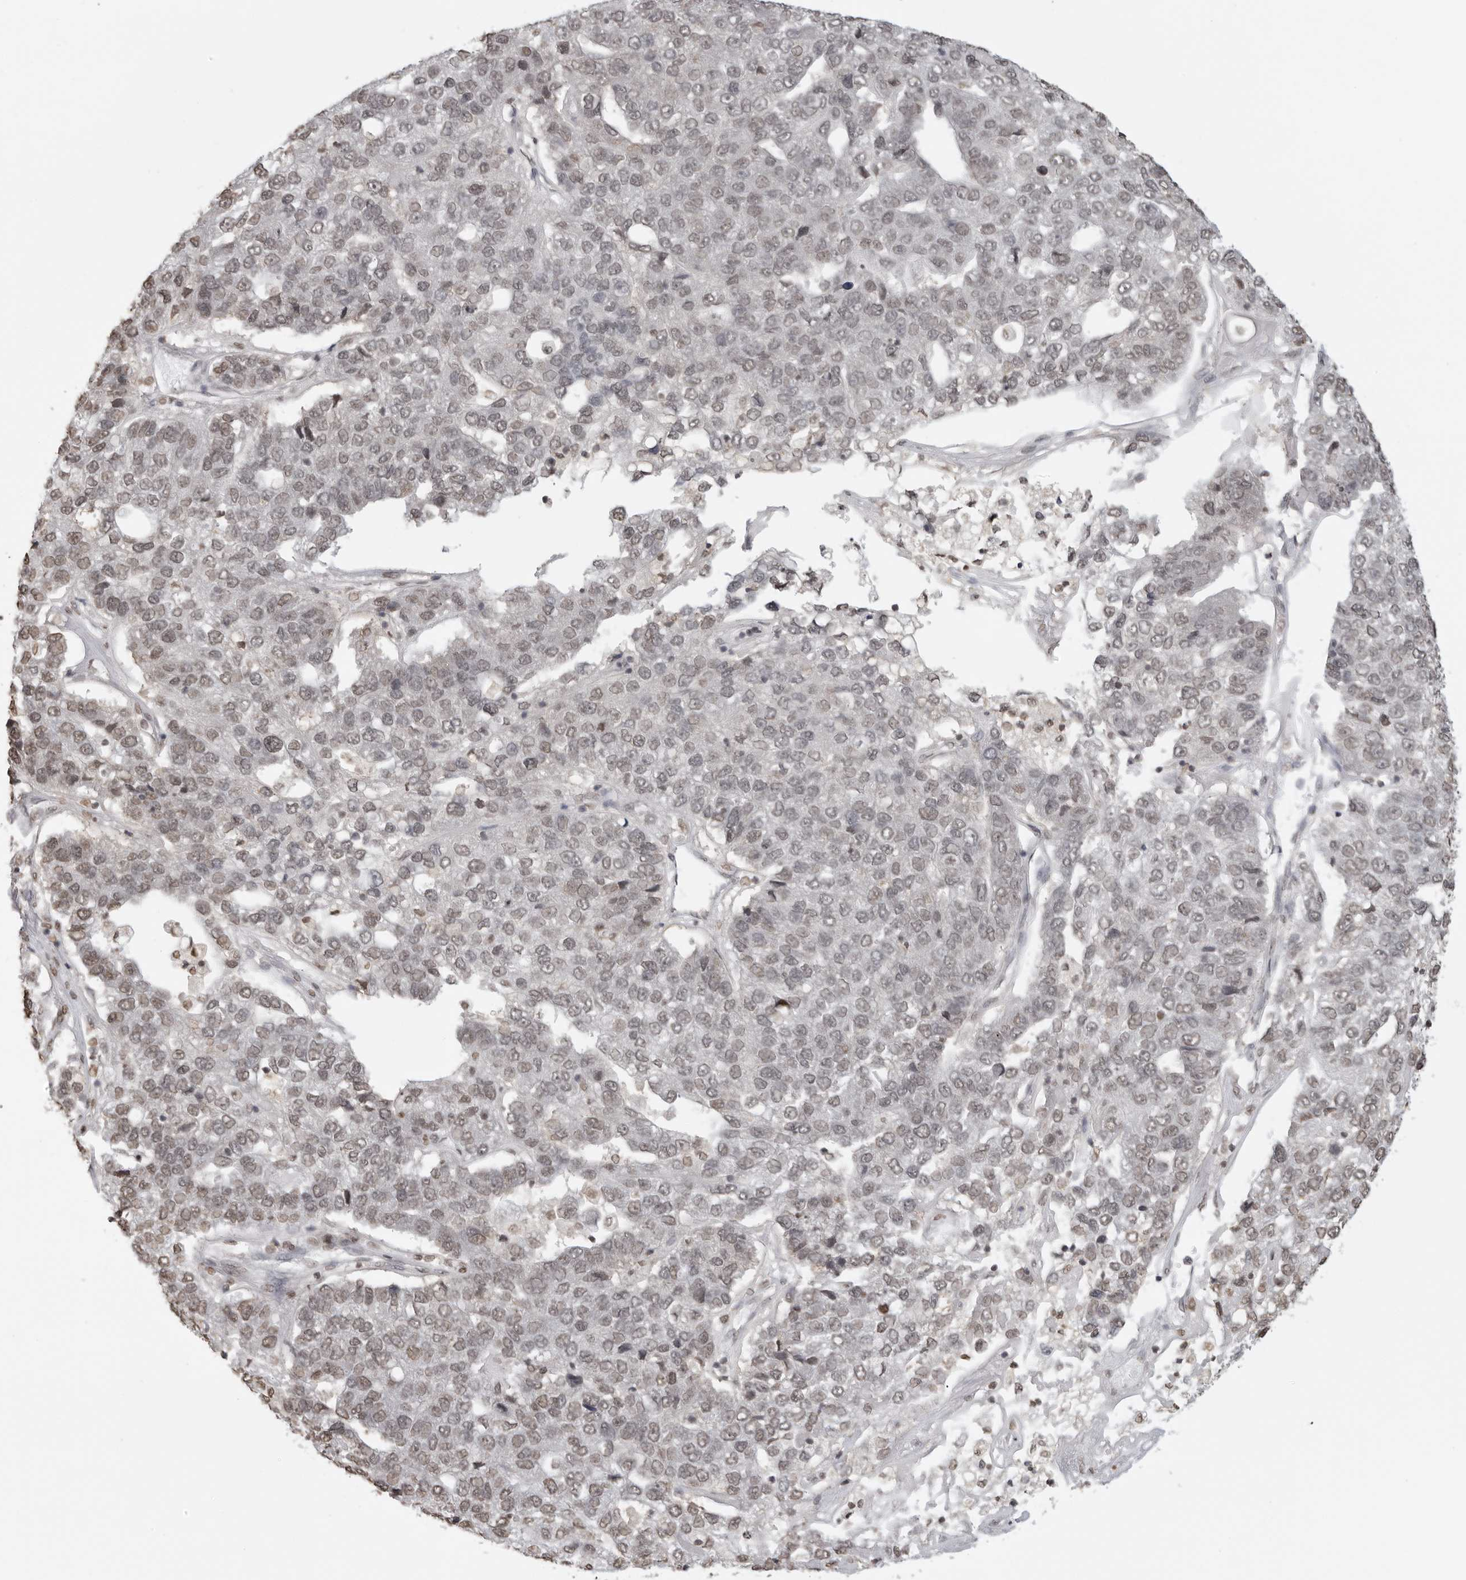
{"staining": {"intensity": "weak", "quantity": "<25%", "location": "nuclear"}, "tissue": "pancreatic cancer", "cell_type": "Tumor cells", "image_type": "cancer", "snomed": [{"axis": "morphology", "description": "Adenocarcinoma, NOS"}, {"axis": "topography", "description": "Pancreas"}], "caption": "This histopathology image is of pancreatic cancer (adenocarcinoma) stained with immunohistochemistry (IHC) to label a protein in brown with the nuclei are counter-stained blue. There is no staining in tumor cells.", "gene": "RPA2", "patient": {"sex": "female", "age": 61}}